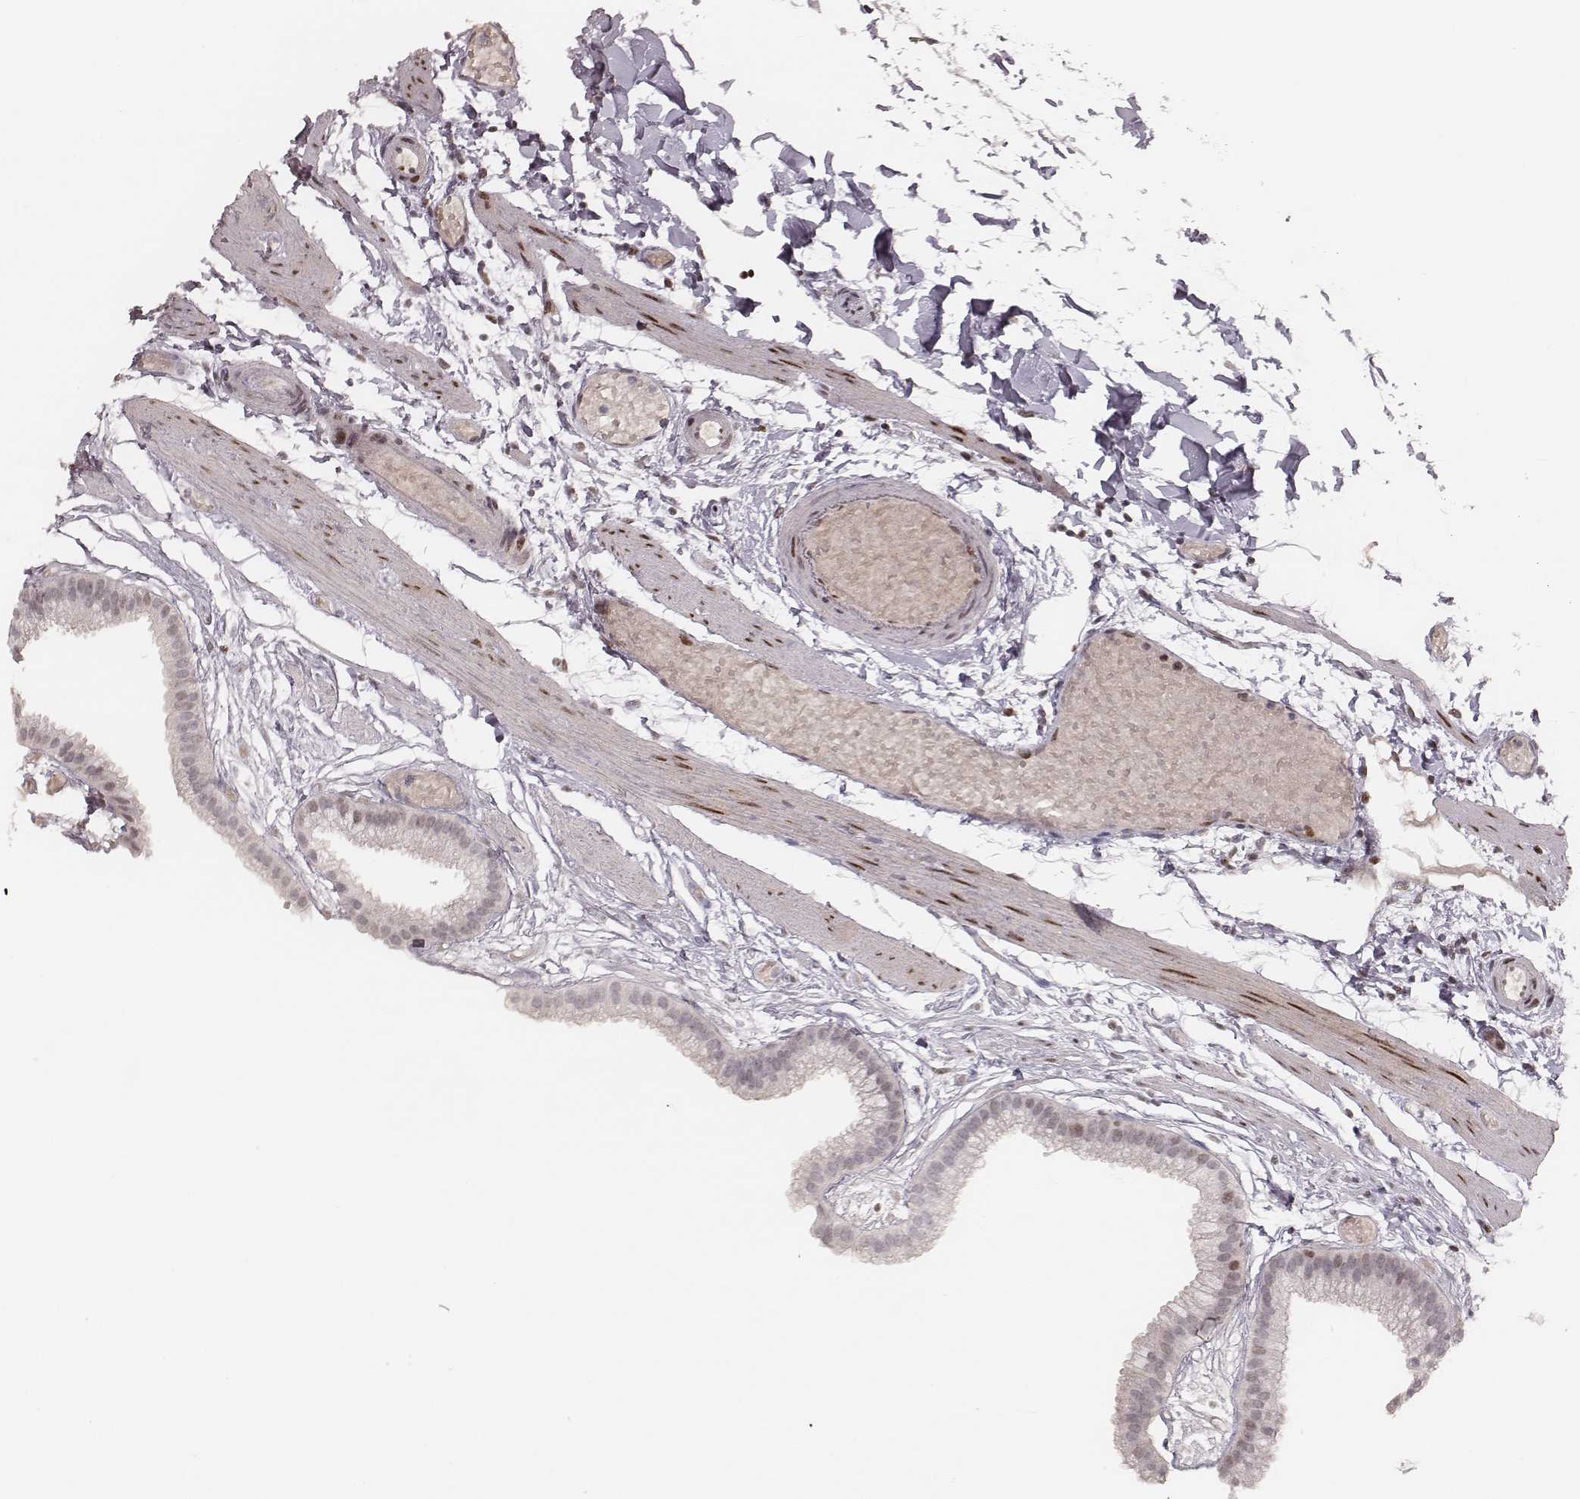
{"staining": {"intensity": "moderate", "quantity": "25%-75%", "location": "nuclear"}, "tissue": "gallbladder", "cell_type": "Glandular cells", "image_type": "normal", "snomed": [{"axis": "morphology", "description": "Normal tissue, NOS"}, {"axis": "topography", "description": "Gallbladder"}], "caption": "Gallbladder stained with a brown dye exhibits moderate nuclear positive expression in about 25%-75% of glandular cells.", "gene": "HNRNPC", "patient": {"sex": "female", "age": 45}}